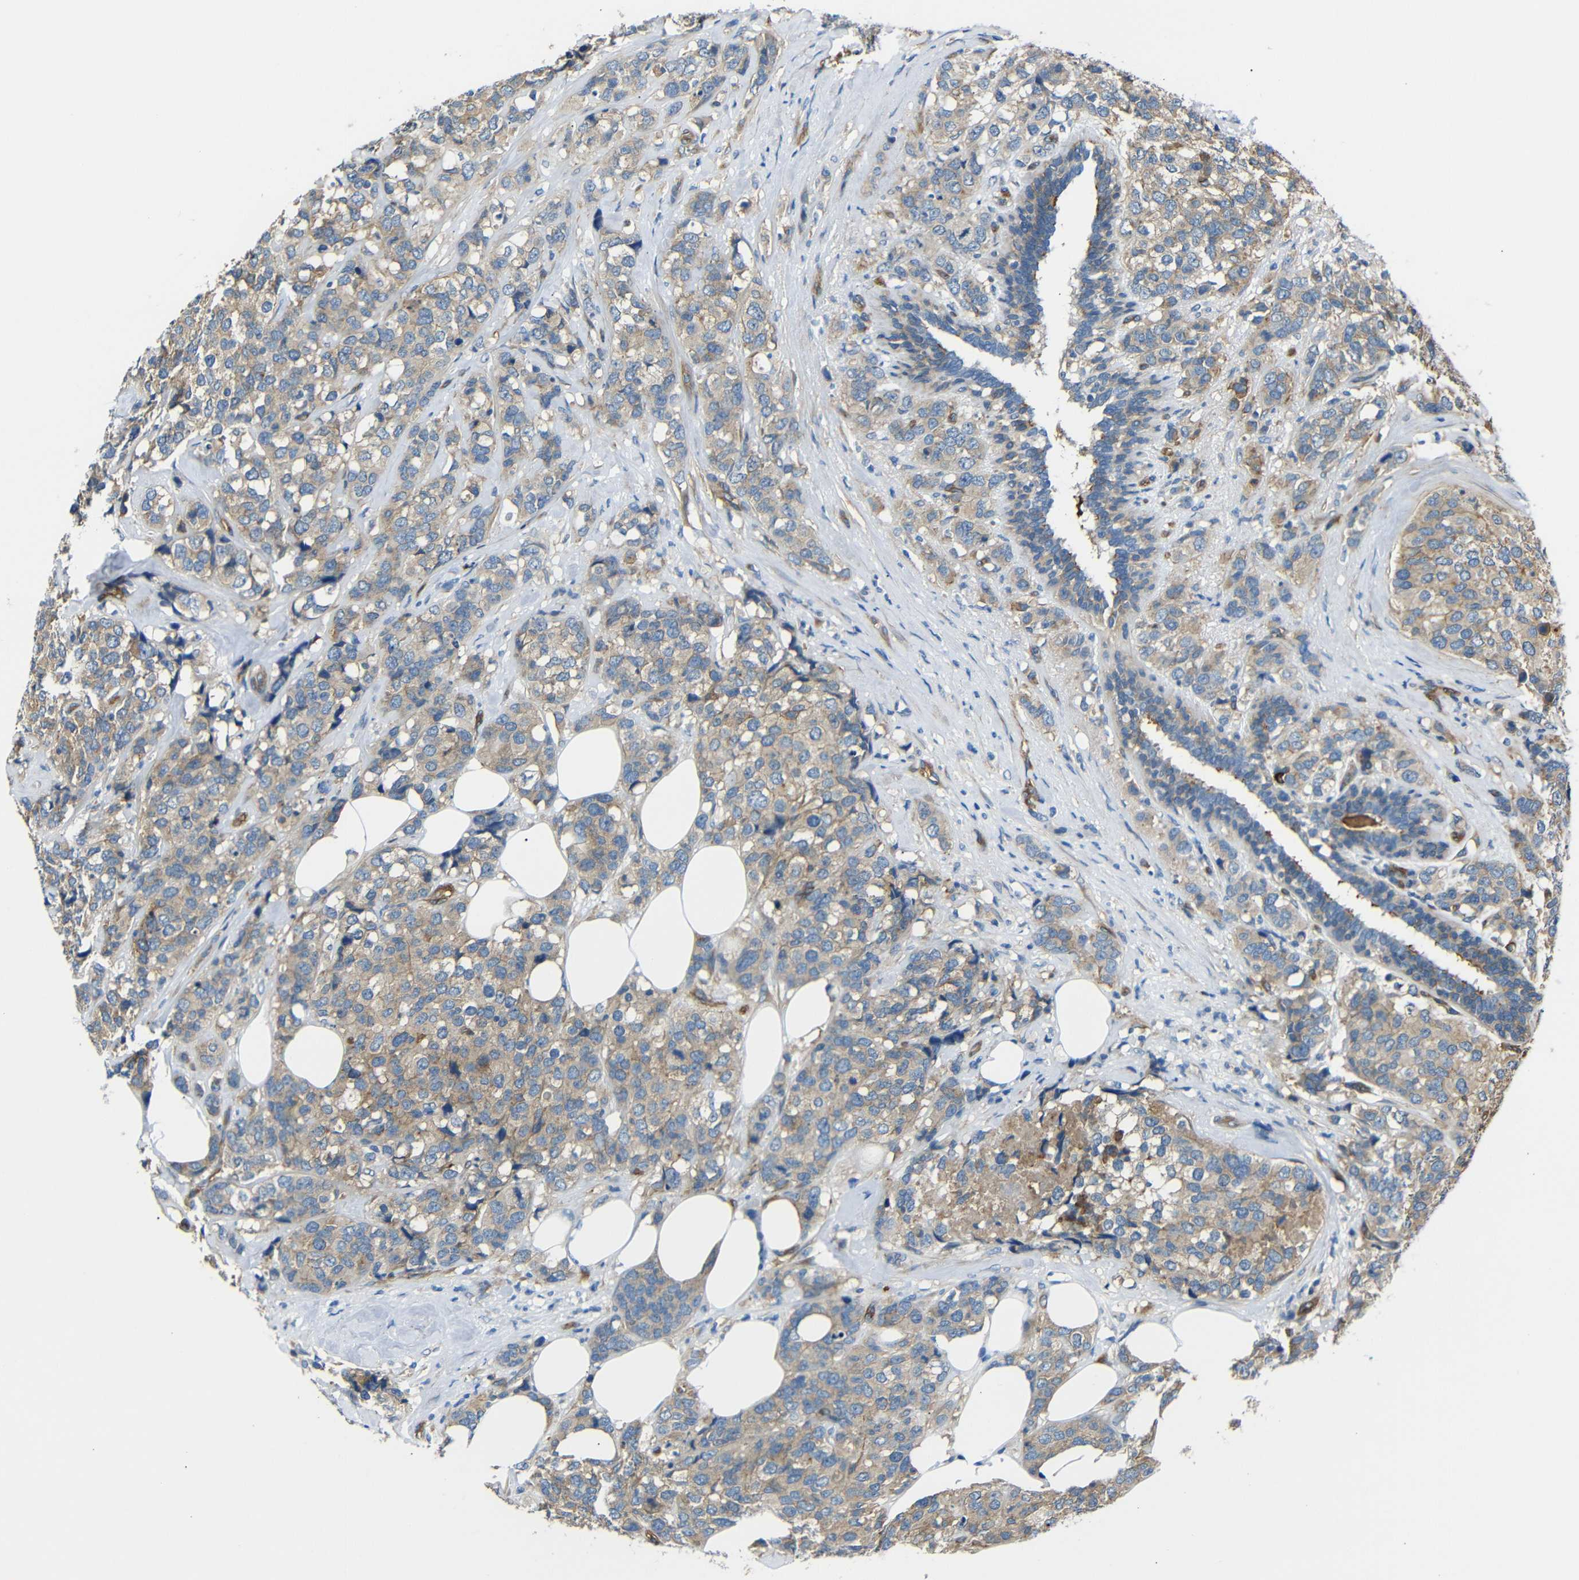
{"staining": {"intensity": "moderate", "quantity": ">75%", "location": "cytoplasmic/membranous"}, "tissue": "breast cancer", "cell_type": "Tumor cells", "image_type": "cancer", "snomed": [{"axis": "morphology", "description": "Lobular carcinoma"}, {"axis": "topography", "description": "Breast"}], "caption": "About >75% of tumor cells in breast cancer demonstrate moderate cytoplasmic/membranous protein expression as visualized by brown immunohistochemical staining.", "gene": "MYO1B", "patient": {"sex": "female", "age": 59}}